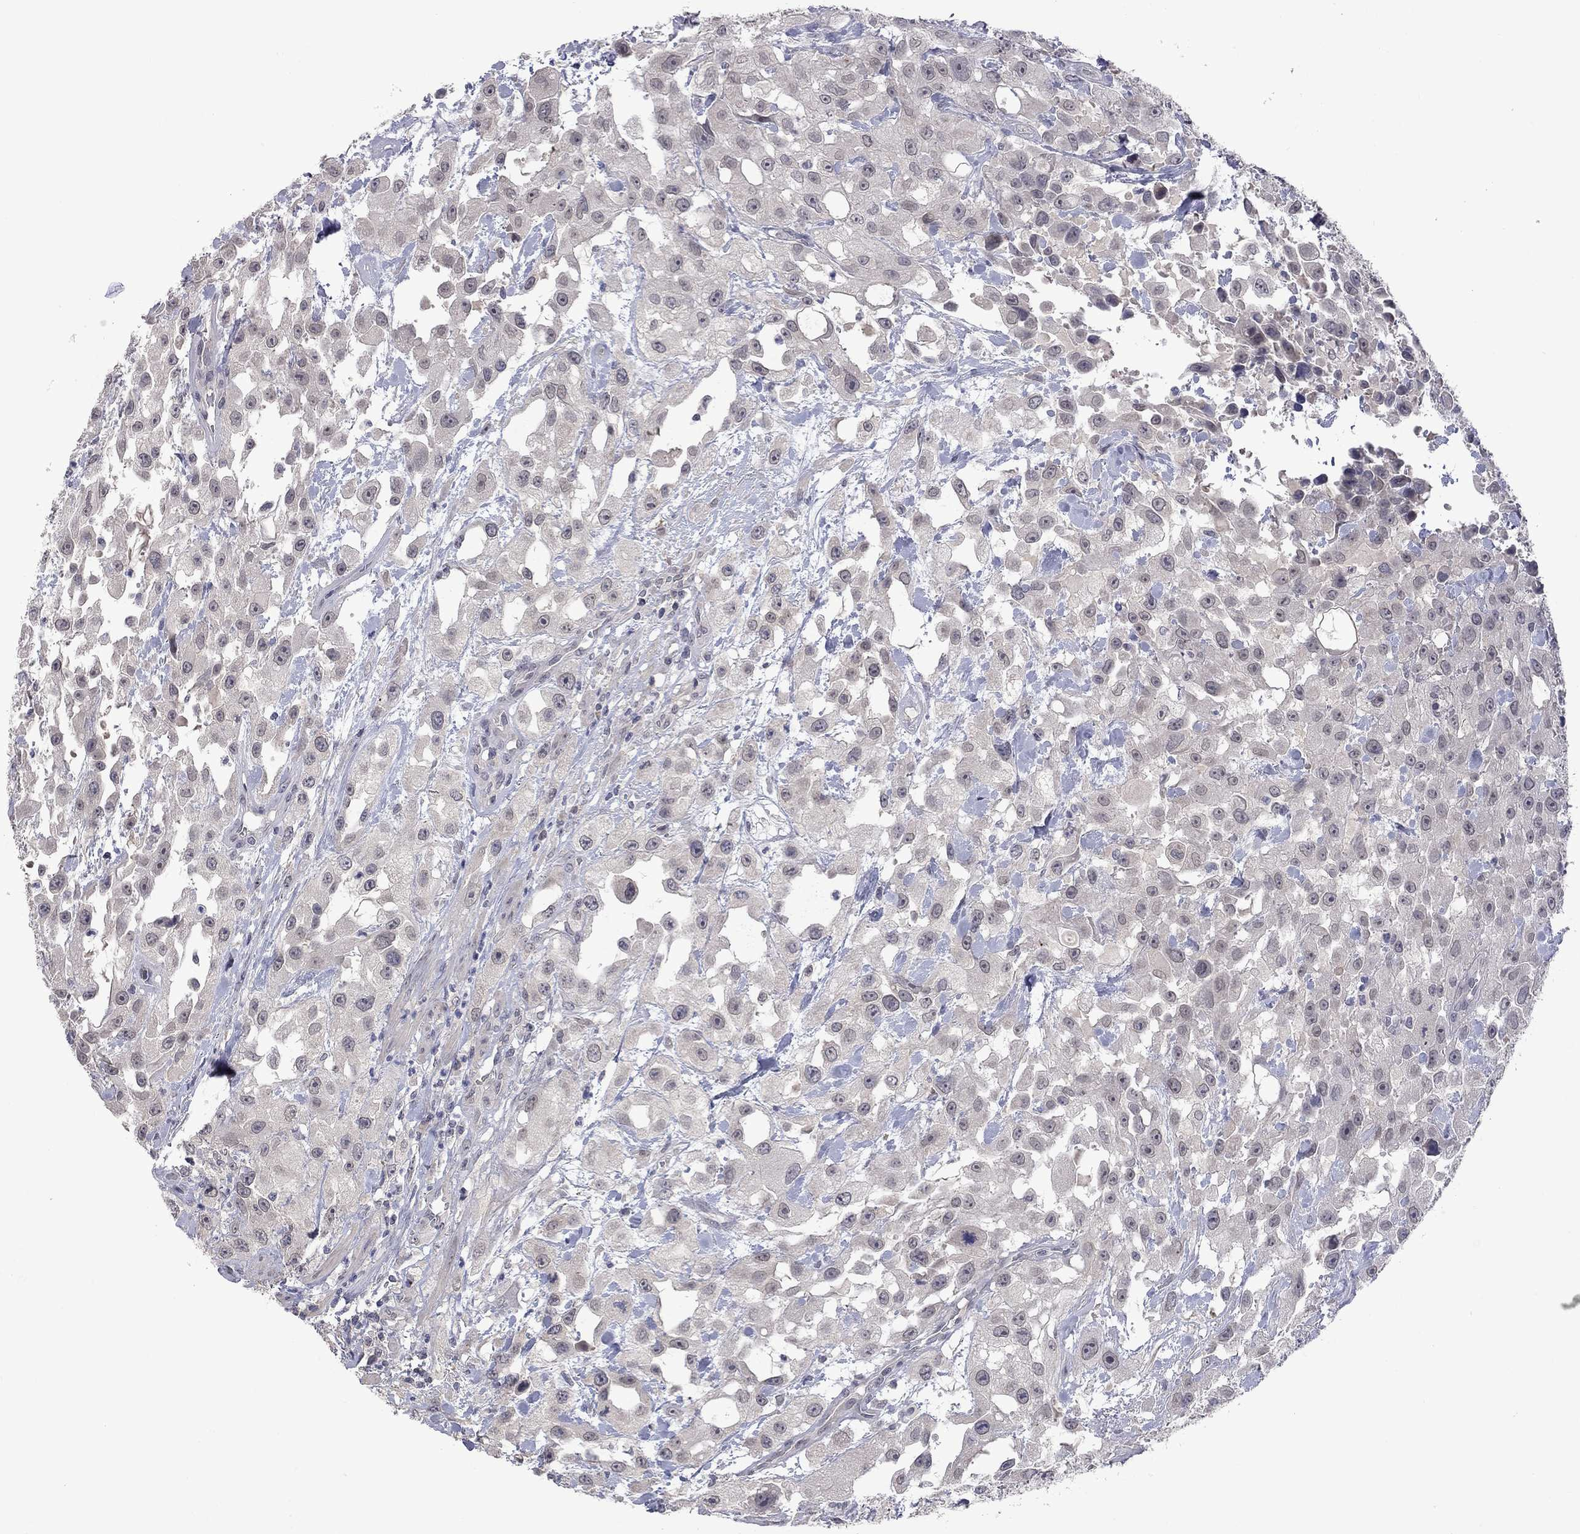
{"staining": {"intensity": "negative", "quantity": "none", "location": "none"}, "tissue": "urothelial cancer", "cell_type": "Tumor cells", "image_type": "cancer", "snomed": [{"axis": "morphology", "description": "Urothelial carcinoma, High grade"}, {"axis": "topography", "description": "Urinary bladder"}], "caption": "The immunohistochemistry histopathology image has no significant positivity in tumor cells of urothelial carcinoma (high-grade) tissue. The staining was performed using DAB (3,3'-diaminobenzidine) to visualize the protein expression in brown, while the nuclei were stained in blue with hematoxylin (Magnification: 20x).", "gene": "FABP12", "patient": {"sex": "male", "age": 79}}